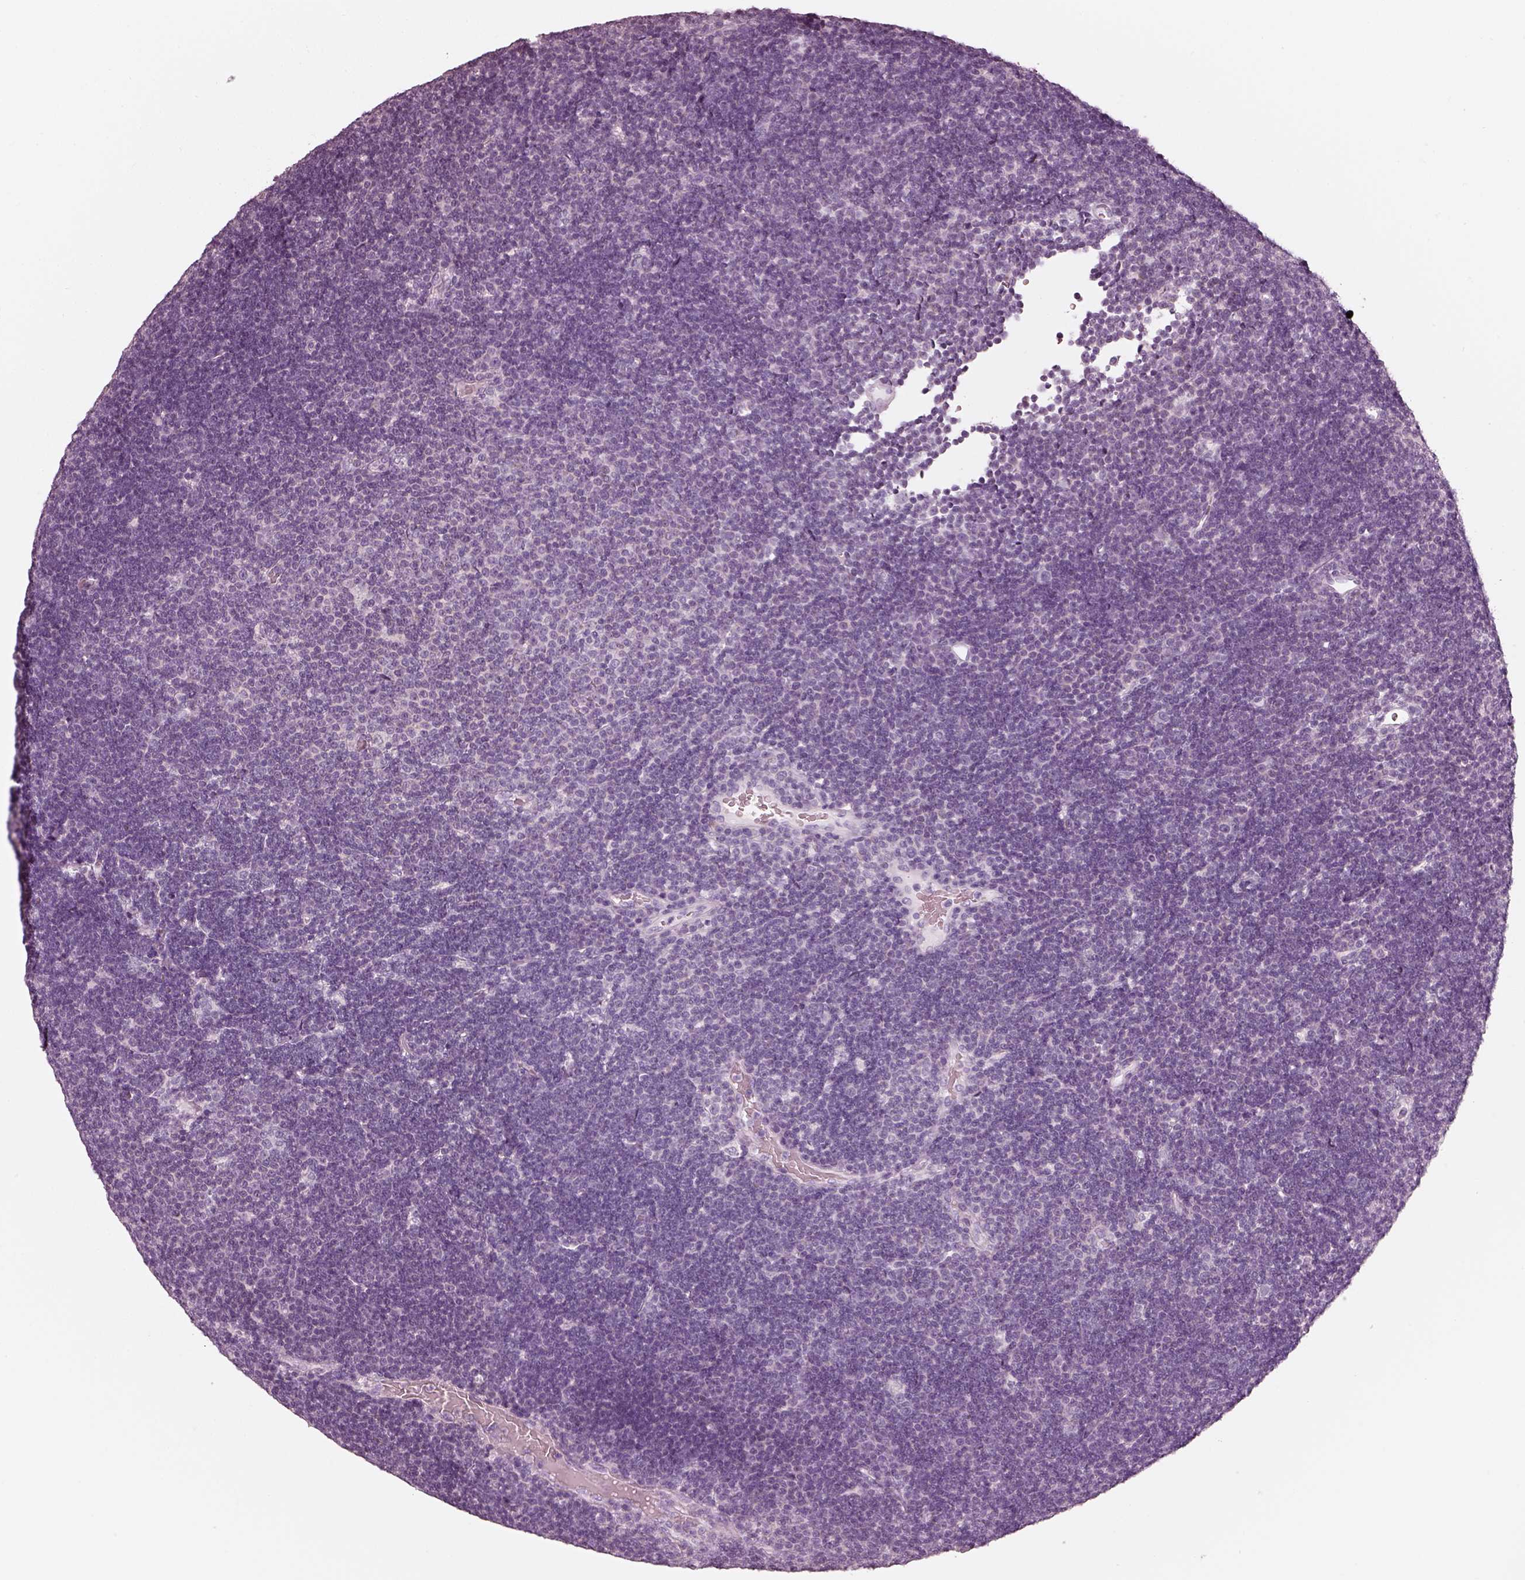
{"staining": {"intensity": "negative", "quantity": "none", "location": "none"}, "tissue": "lymphoma", "cell_type": "Tumor cells", "image_type": "cancer", "snomed": [{"axis": "morphology", "description": "Malignant lymphoma, non-Hodgkin's type, Low grade"}, {"axis": "topography", "description": "Brain"}], "caption": "A high-resolution photomicrograph shows immunohistochemistry staining of lymphoma, which displays no significant expression in tumor cells.", "gene": "R3HDML", "patient": {"sex": "female", "age": 66}}